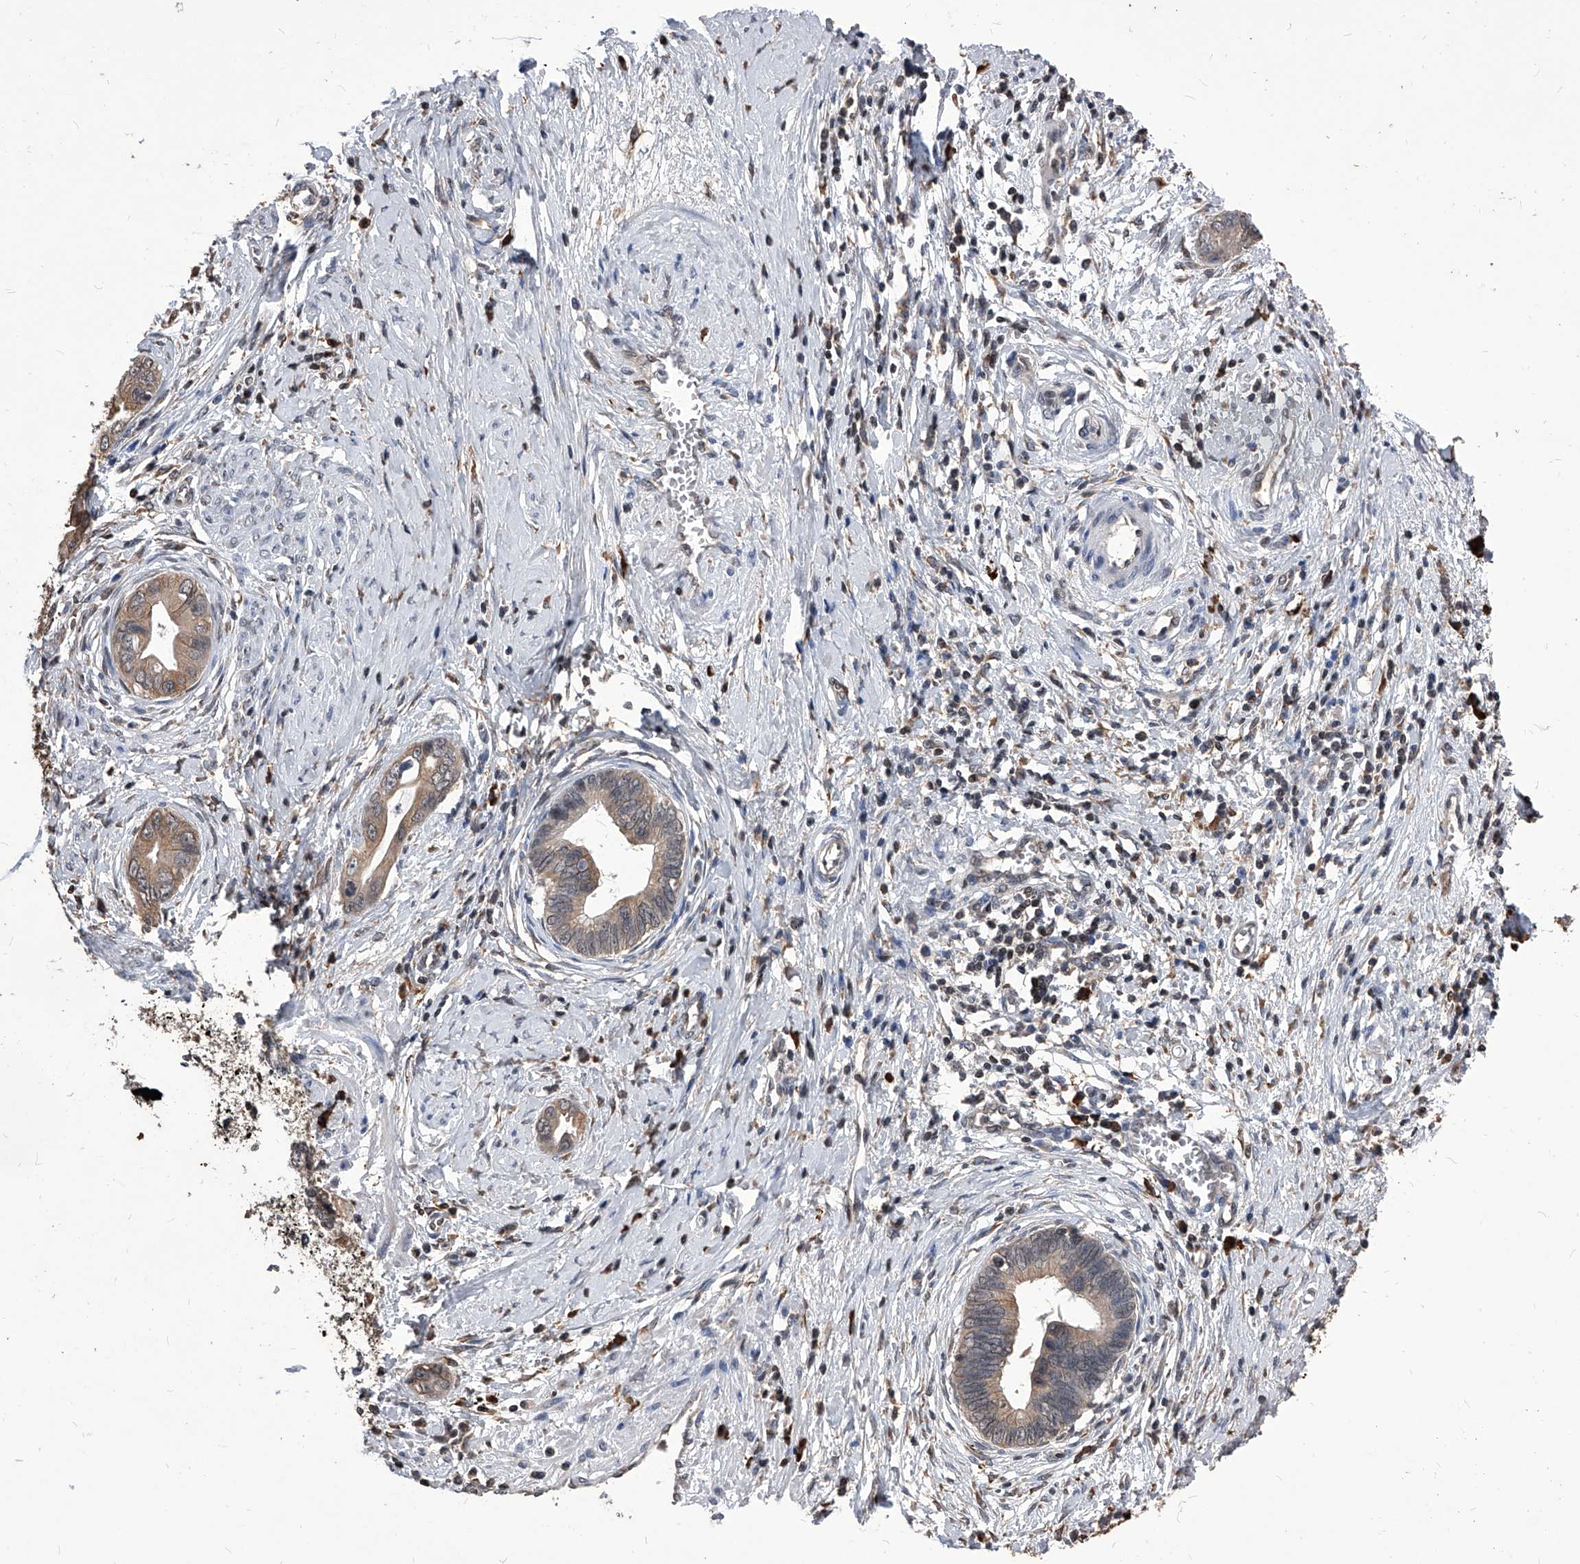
{"staining": {"intensity": "weak", "quantity": ">75%", "location": "cytoplasmic/membranous"}, "tissue": "cervical cancer", "cell_type": "Tumor cells", "image_type": "cancer", "snomed": [{"axis": "morphology", "description": "Adenocarcinoma, NOS"}, {"axis": "topography", "description": "Cervix"}], "caption": "Adenocarcinoma (cervical) stained for a protein (brown) reveals weak cytoplasmic/membranous positive staining in approximately >75% of tumor cells.", "gene": "ID1", "patient": {"sex": "female", "age": 44}}